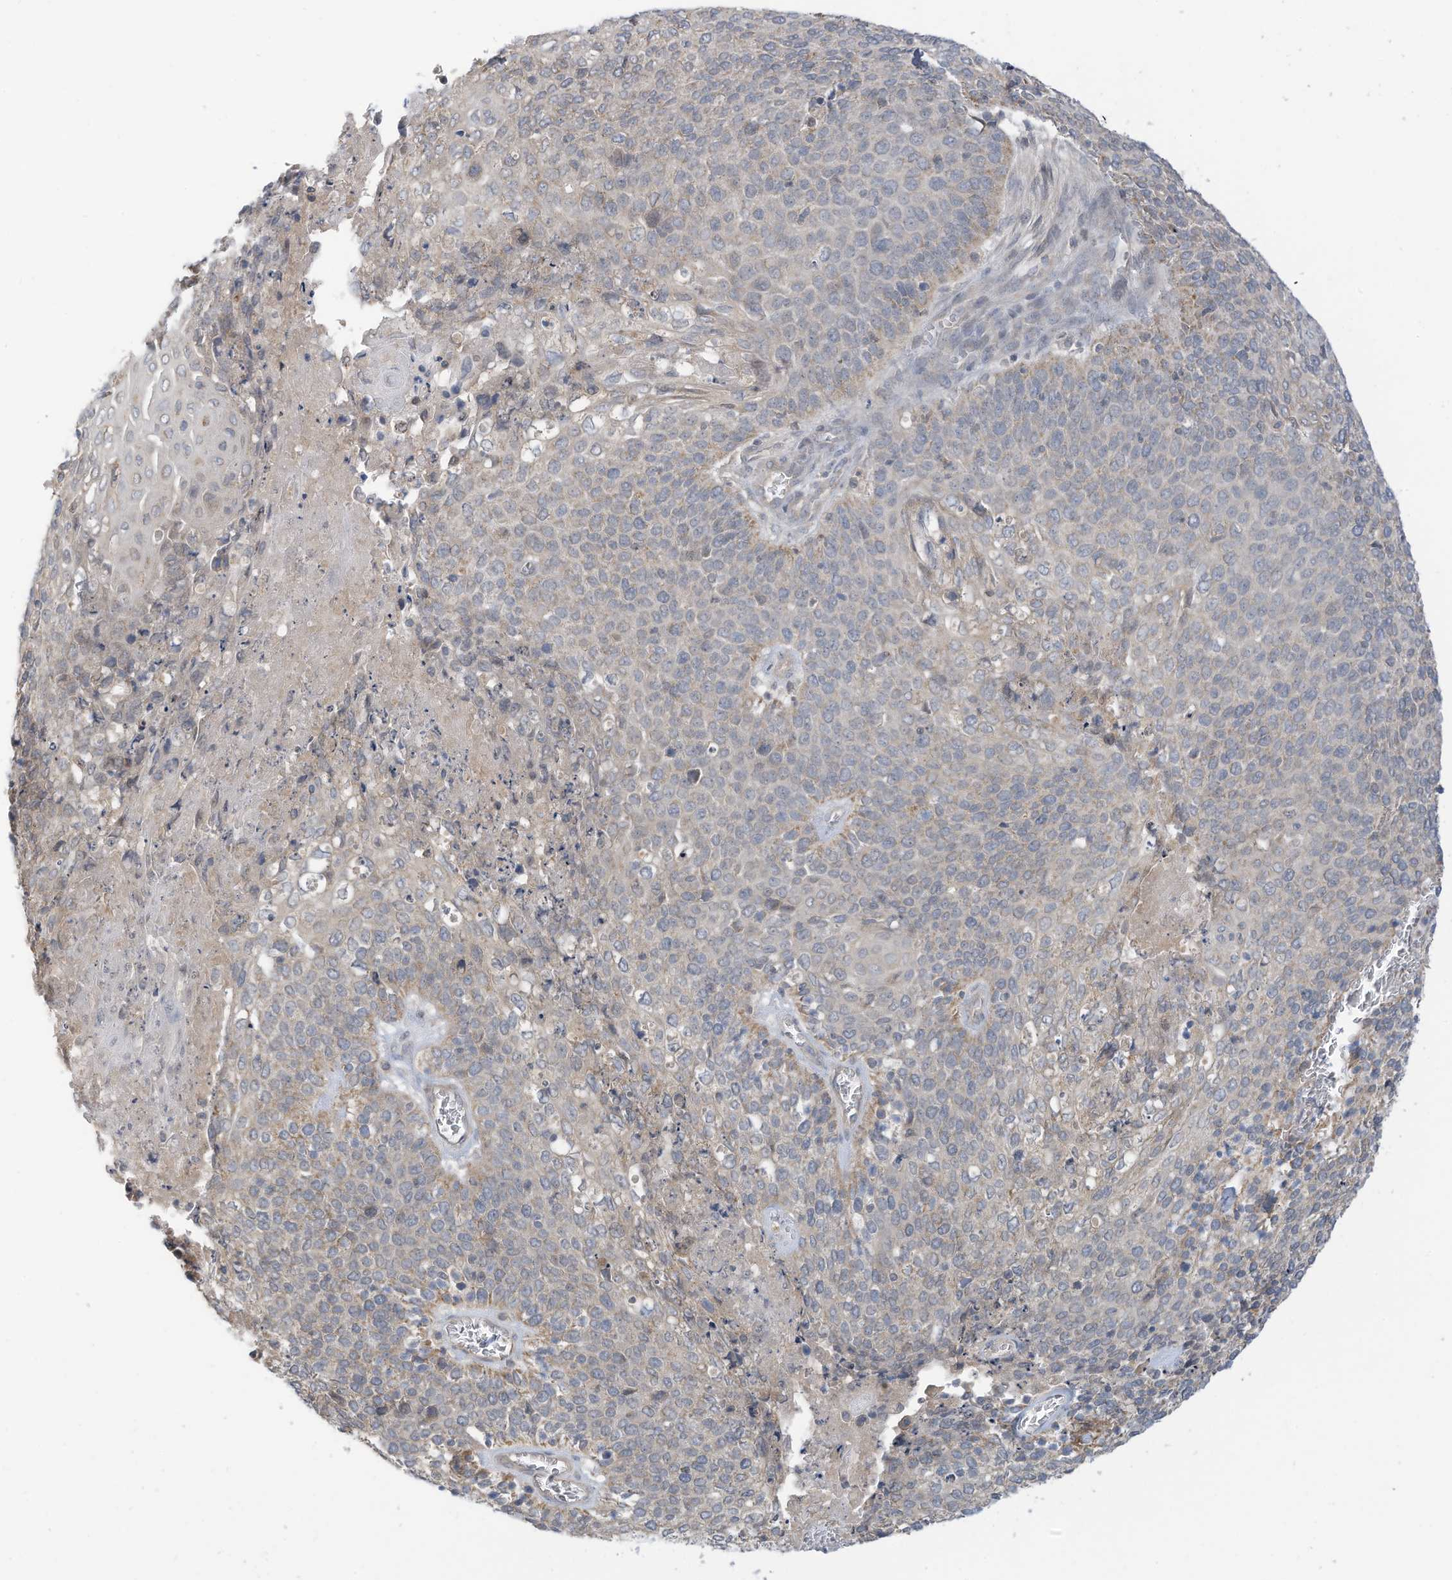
{"staining": {"intensity": "weak", "quantity": "<25%", "location": "cytoplasmic/membranous"}, "tissue": "cervical cancer", "cell_type": "Tumor cells", "image_type": "cancer", "snomed": [{"axis": "morphology", "description": "Squamous cell carcinoma, NOS"}, {"axis": "topography", "description": "Cervix"}], "caption": "Immunohistochemistry (IHC) of human cervical cancer demonstrates no staining in tumor cells.", "gene": "SCGB1D2", "patient": {"sex": "female", "age": 39}}